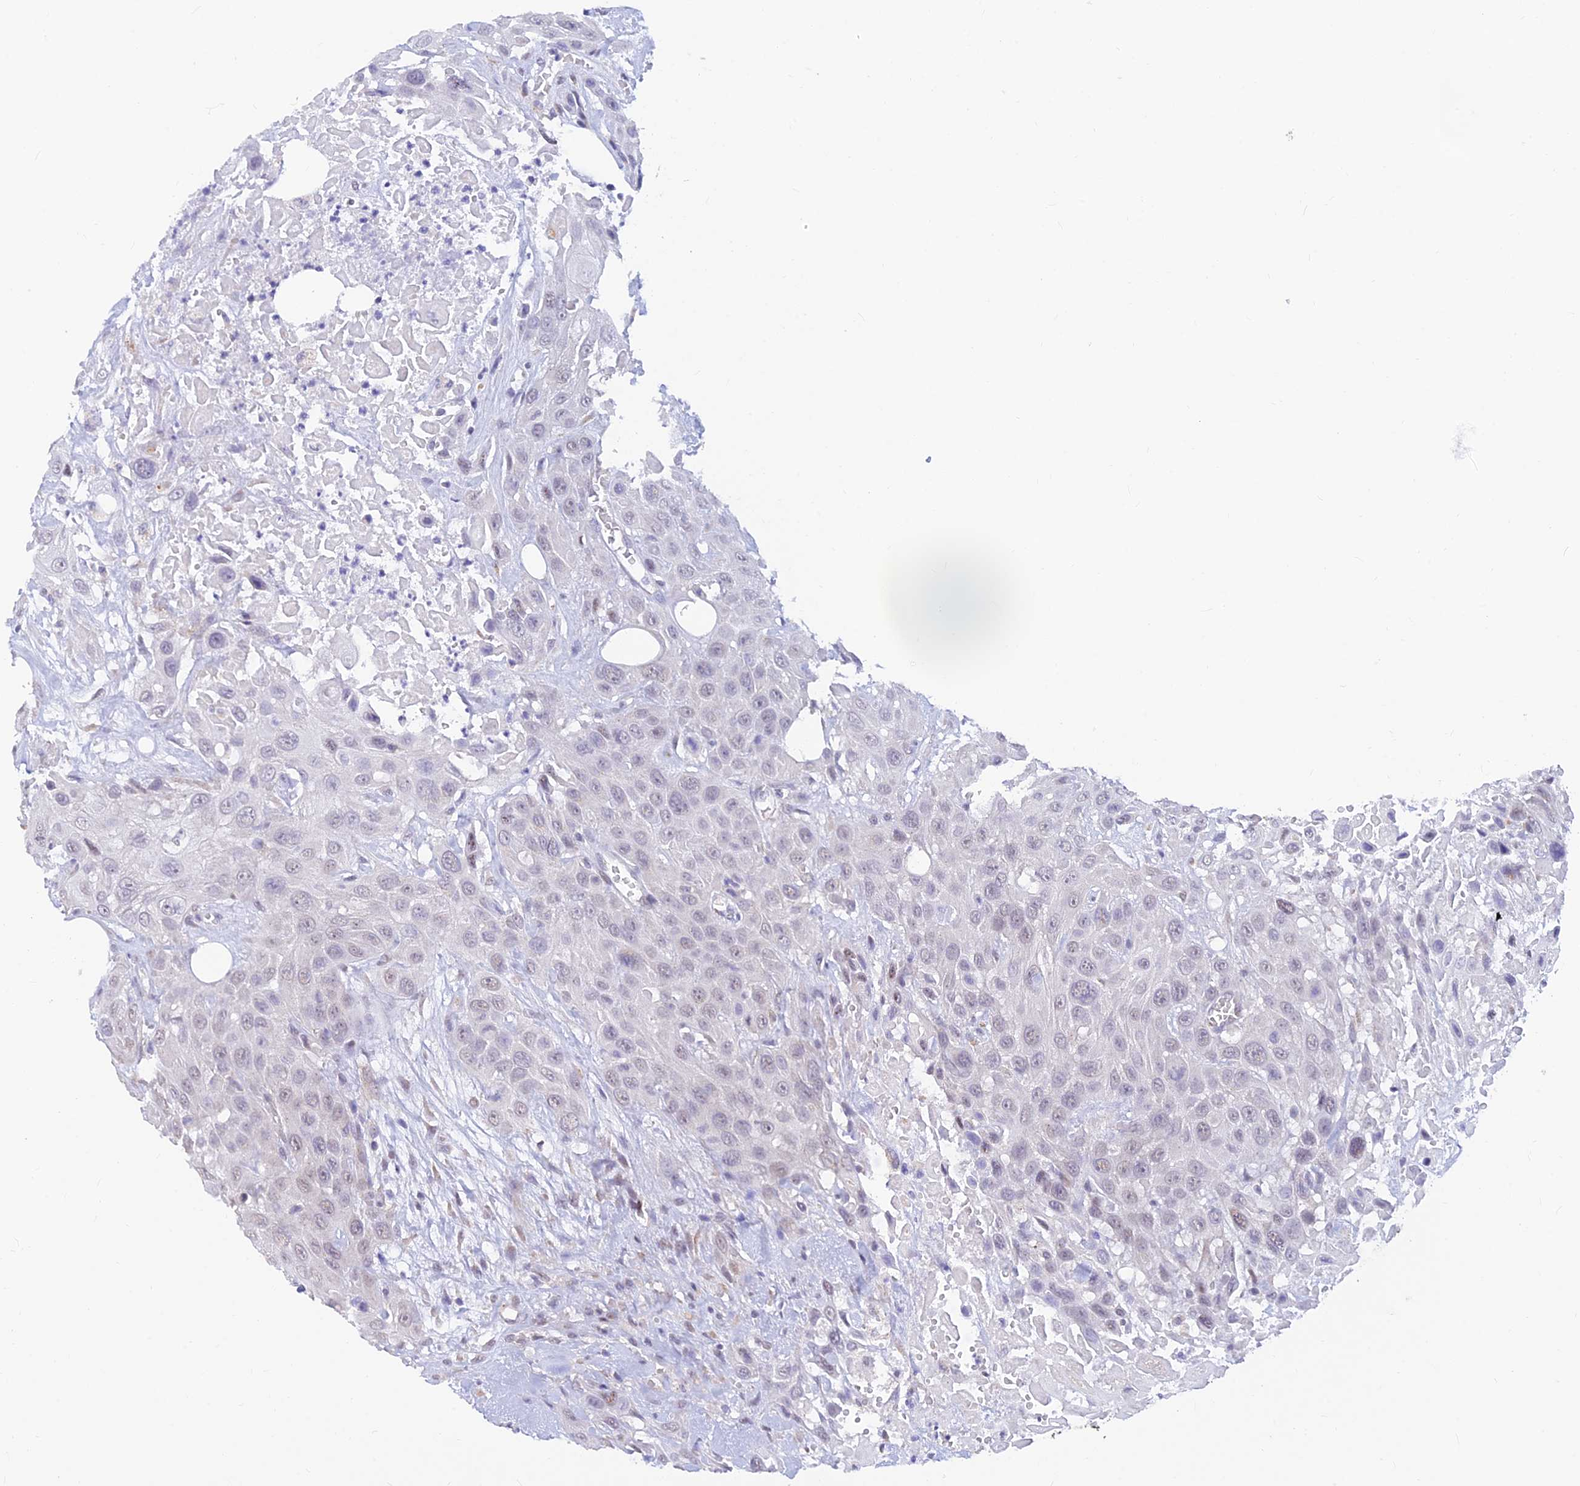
{"staining": {"intensity": "negative", "quantity": "none", "location": "none"}, "tissue": "head and neck cancer", "cell_type": "Tumor cells", "image_type": "cancer", "snomed": [{"axis": "morphology", "description": "Squamous cell carcinoma, NOS"}, {"axis": "topography", "description": "Head-Neck"}], "caption": "Tumor cells are negative for brown protein staining in head and neck cancer (squamous cell carcinoma).", "gene": "INKA1", "patient": {"sex": "male", "age": 81}}